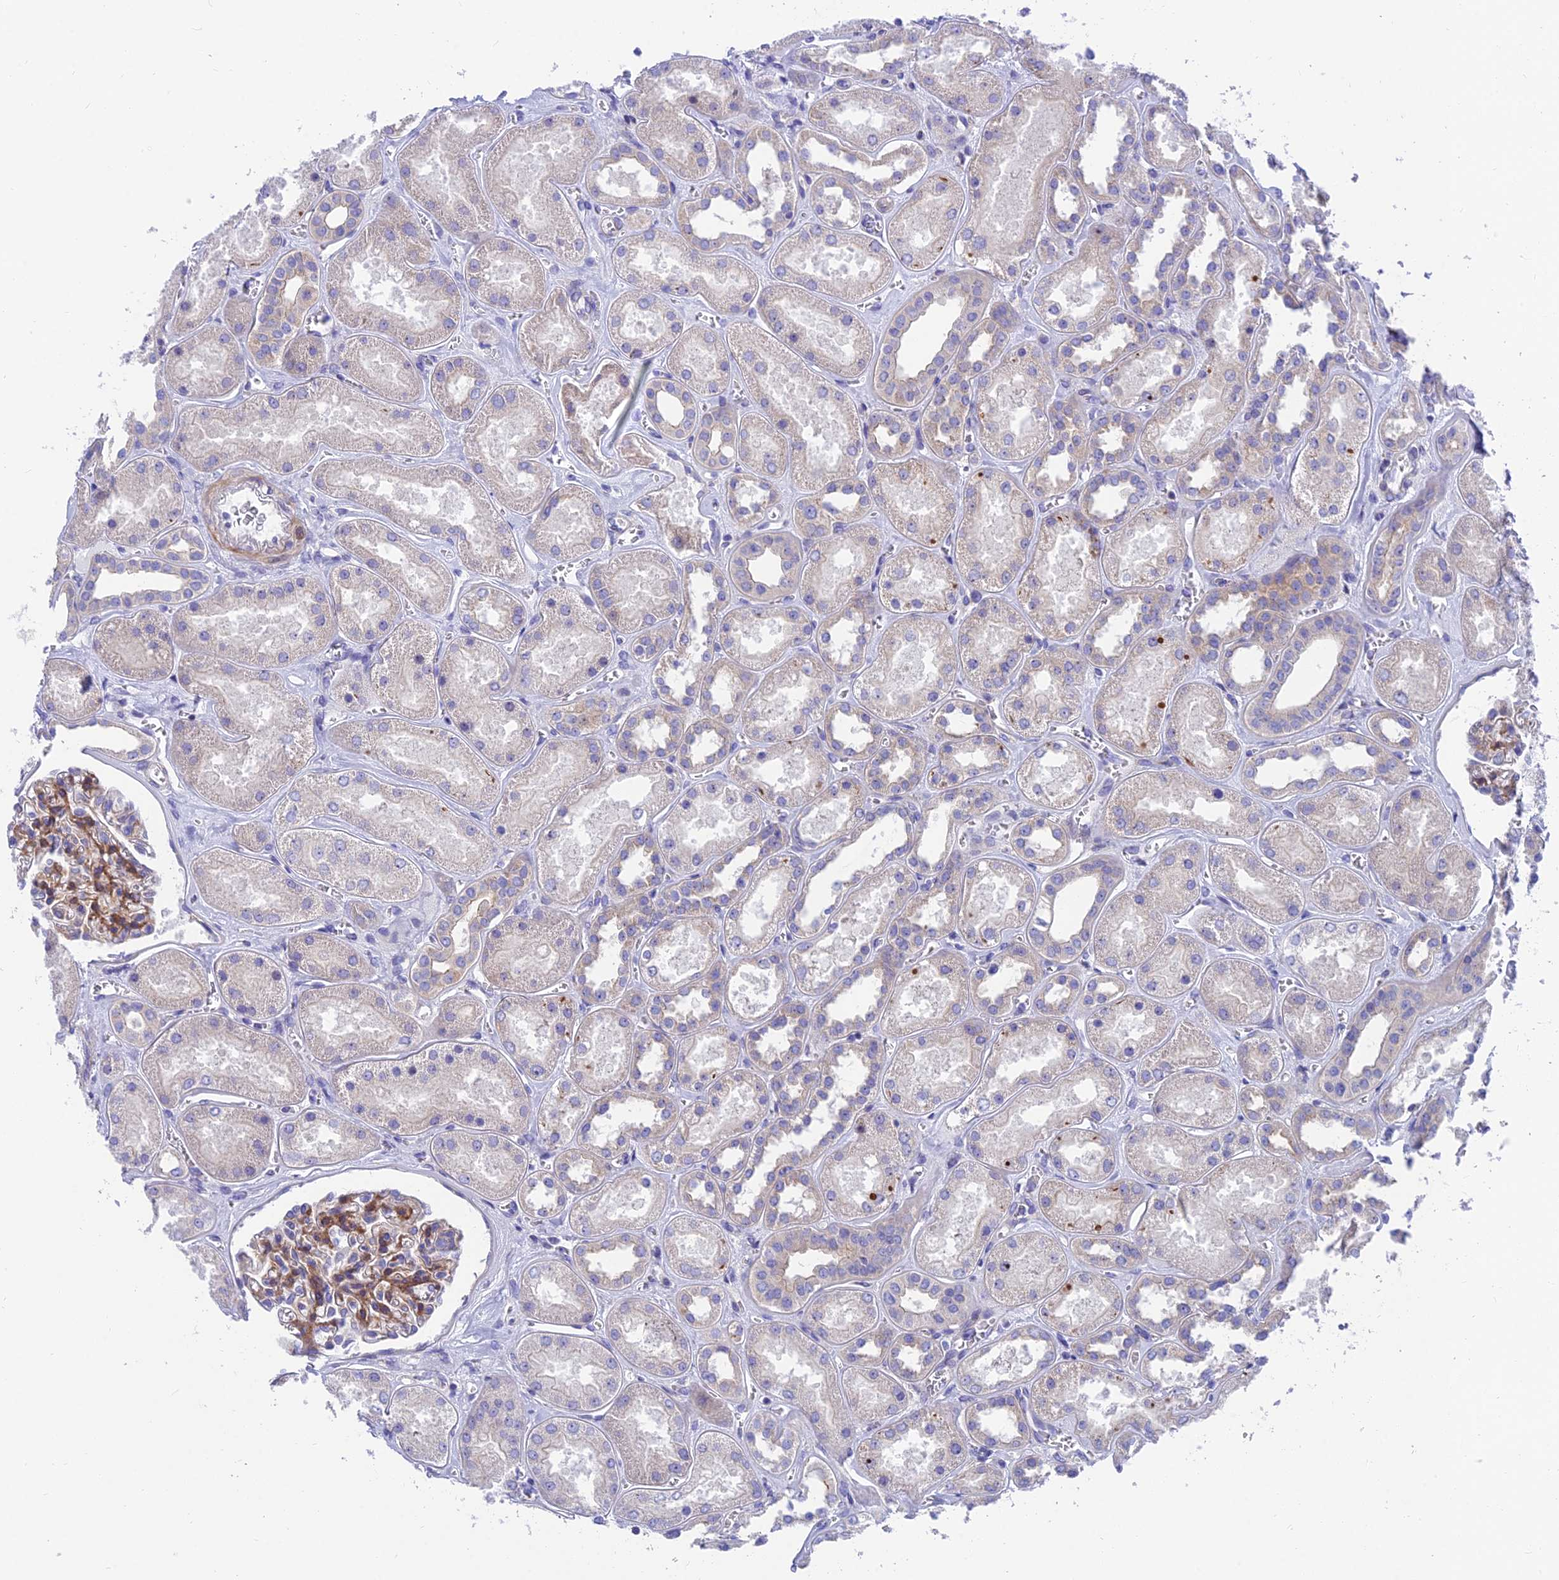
{"staining": {"intensity": "moderate", "quantity": "<25%", "location": "cytoplasmic/membranous"}, "tissue": "kidney", "cell_type": "Cells in glomeruli", "image_type": "normal", "snomed": [{"axis": "morphology", "description": "Normal tissue, NOS"}, {"axis": "morphology", "description": "Adenocarcinoma, NOS"}, {"axis": "topography", "description": "Kidney"}], "caption": "High-power microscopy captured an immunohistochemistry (IHC) image of unremarkable kidney, revealing moderate cytoplasmic/membranous staining in about <25% of cells in glomeruli.", "gene": "MVB12A", "patient": {"sex": "female", "age": 68}}